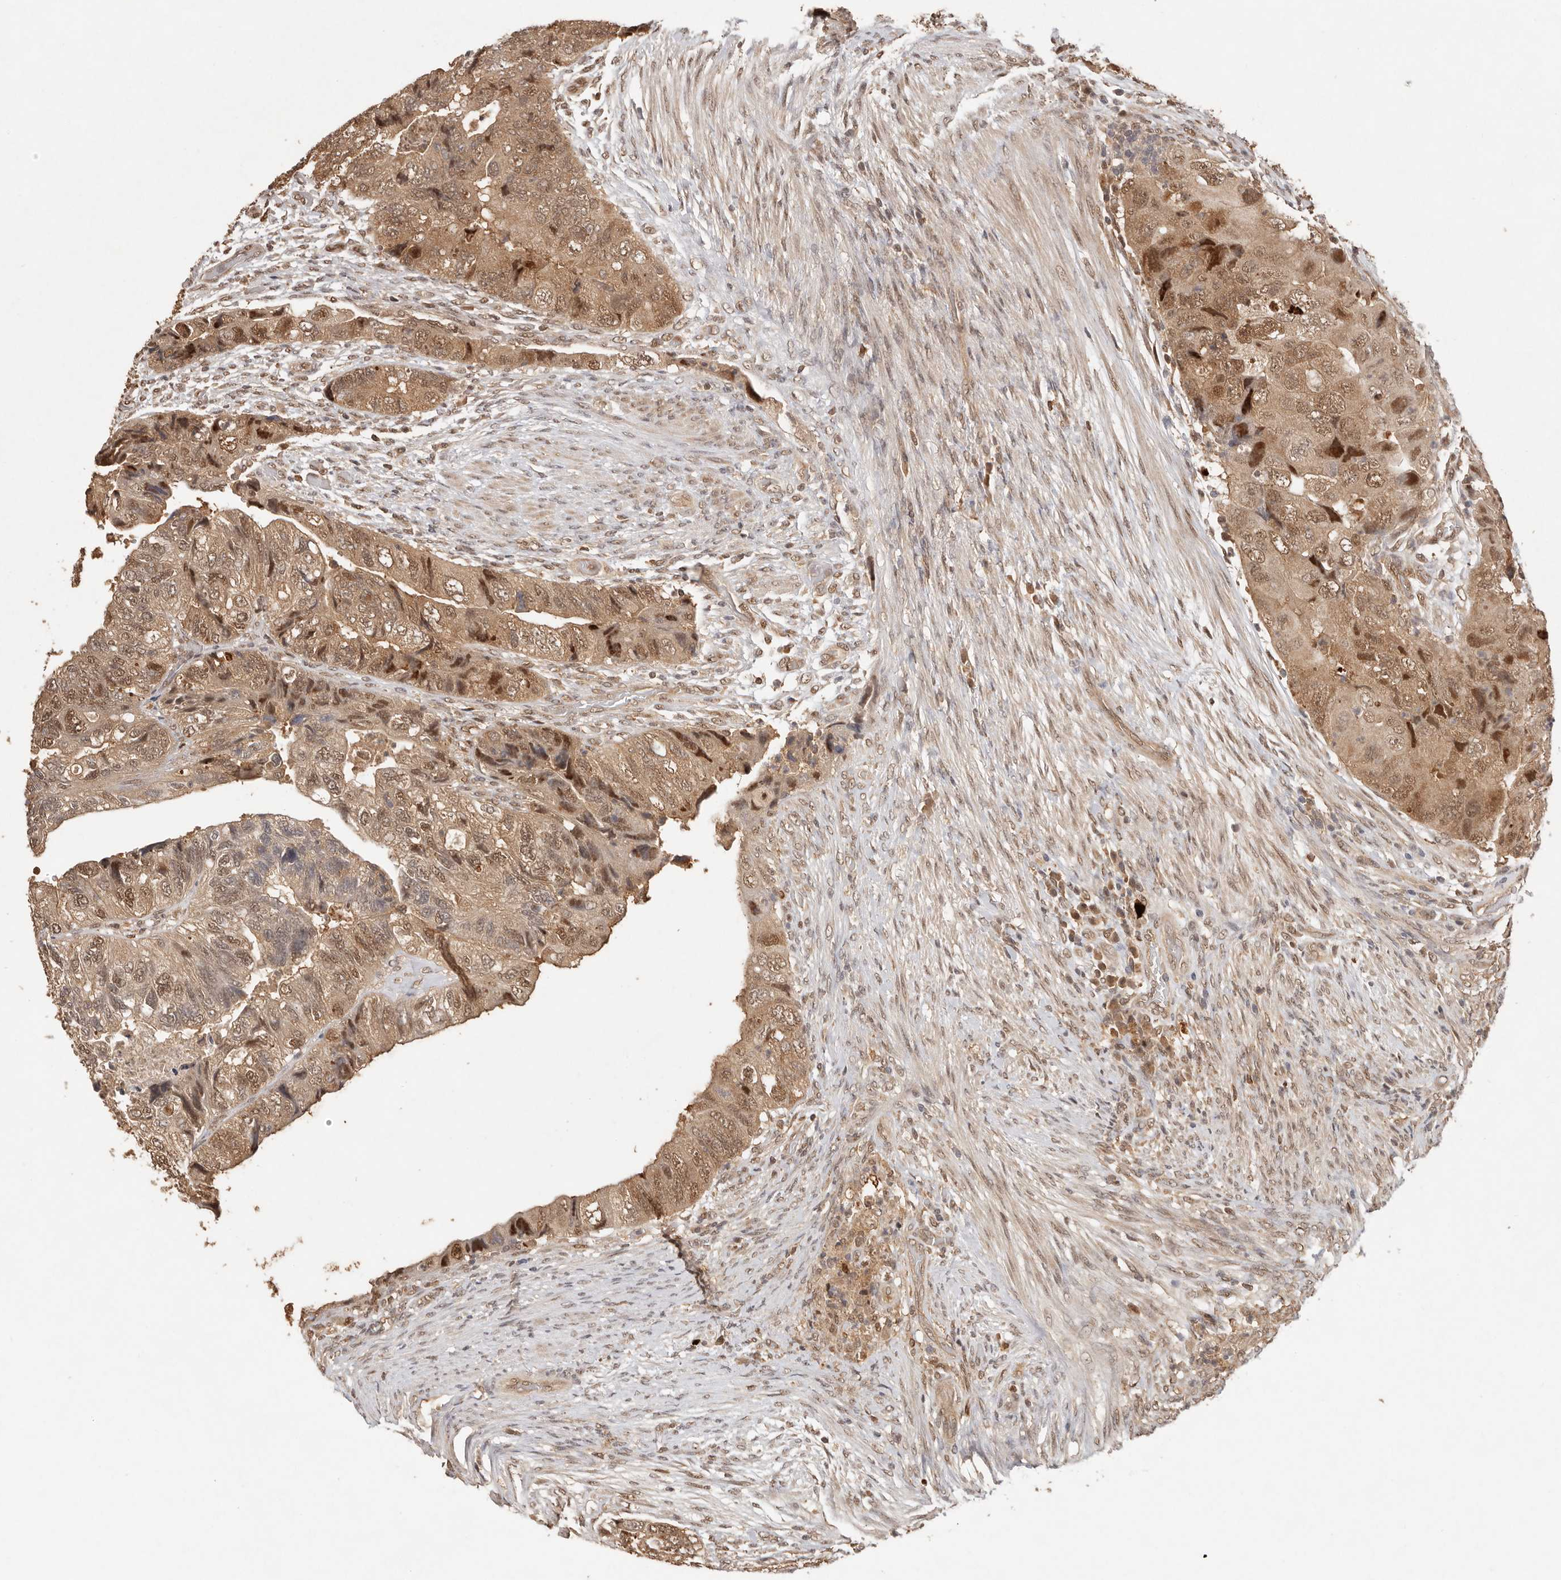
{"staining": {"intensity": "moderate", "quantity": ">75%", "location": "cytoplasmic/membranous,nuclear"}, "tissue": "colorectal cancer", "cell_type": "Tumor cells", "image_type": "cancer", "snomed": [{"axis": "morphology", "description": "Adenocarcinoma, NOS"}, {"axis": "topography", "description": "Rectum"}], "caption": "There is medium levels of moderate cytoplasmic/membranous and nuclear staining in tumor cells of colorectal adenocarcinoma, as demonstrated by immunohistochemical staining (brown color).", "gene": "PSMA5", "patient": {"sex": "male", "age": 63}}